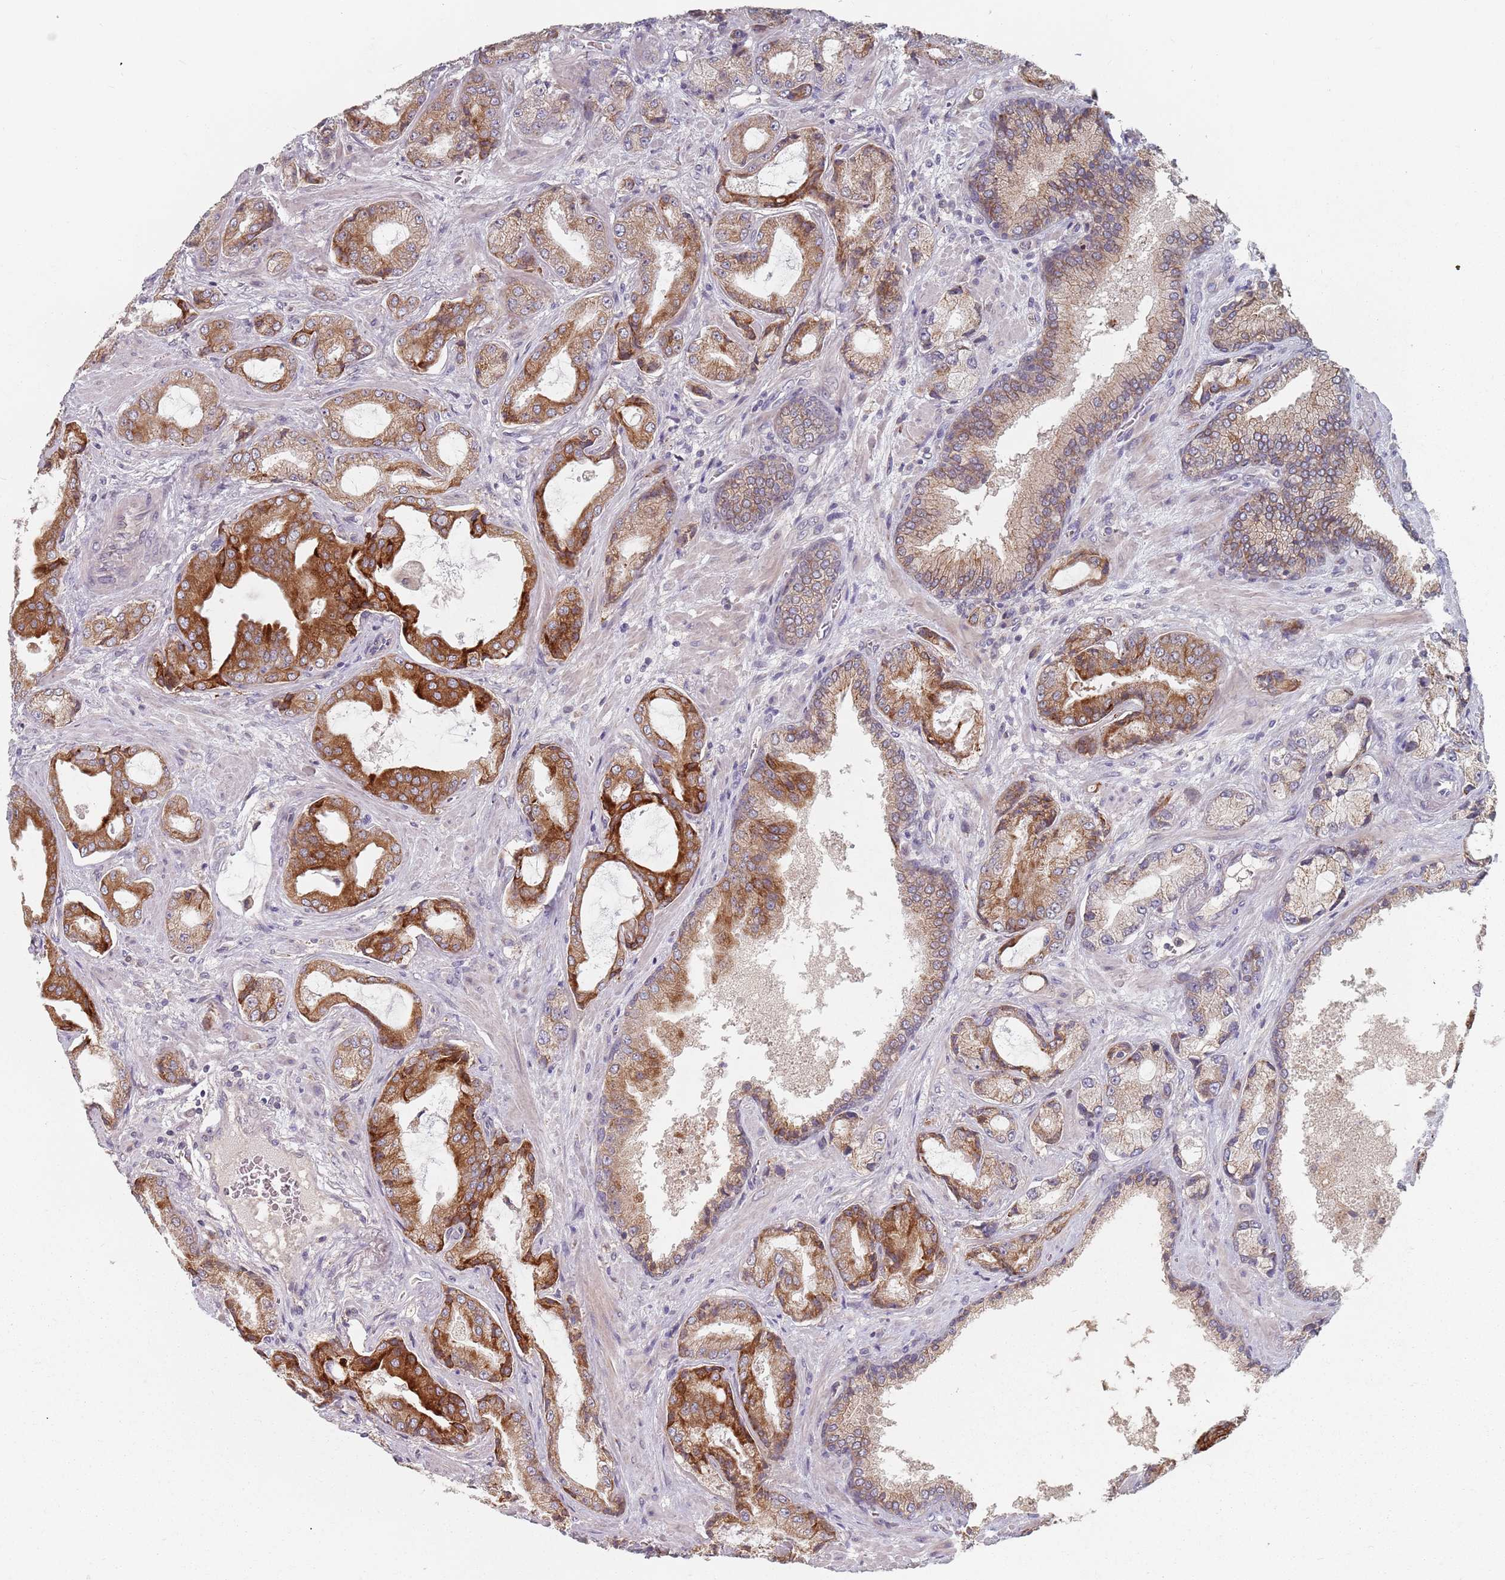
{"staining": {"intensity": "strong", "quantity": "25%-75%", "location": "cytoplasmic/membranous"}, "tissue": "prostate cancer", "cell_type": "Tumor cells", "image_type": "cancer", "snomed": [{"axis": "morphology", "description": "Adenocarcinoma, High grade"}, {"axis": "topography", "description": "Prostate"}], "caption": "Tumor cells display strong cytoplasmic/membranous expression in approximately 25%-75% of cells in prostate cancer (high-grade adenocarcinoma).", "gene": "ADAL", "patient": {"sex": "male", "age": 68}}